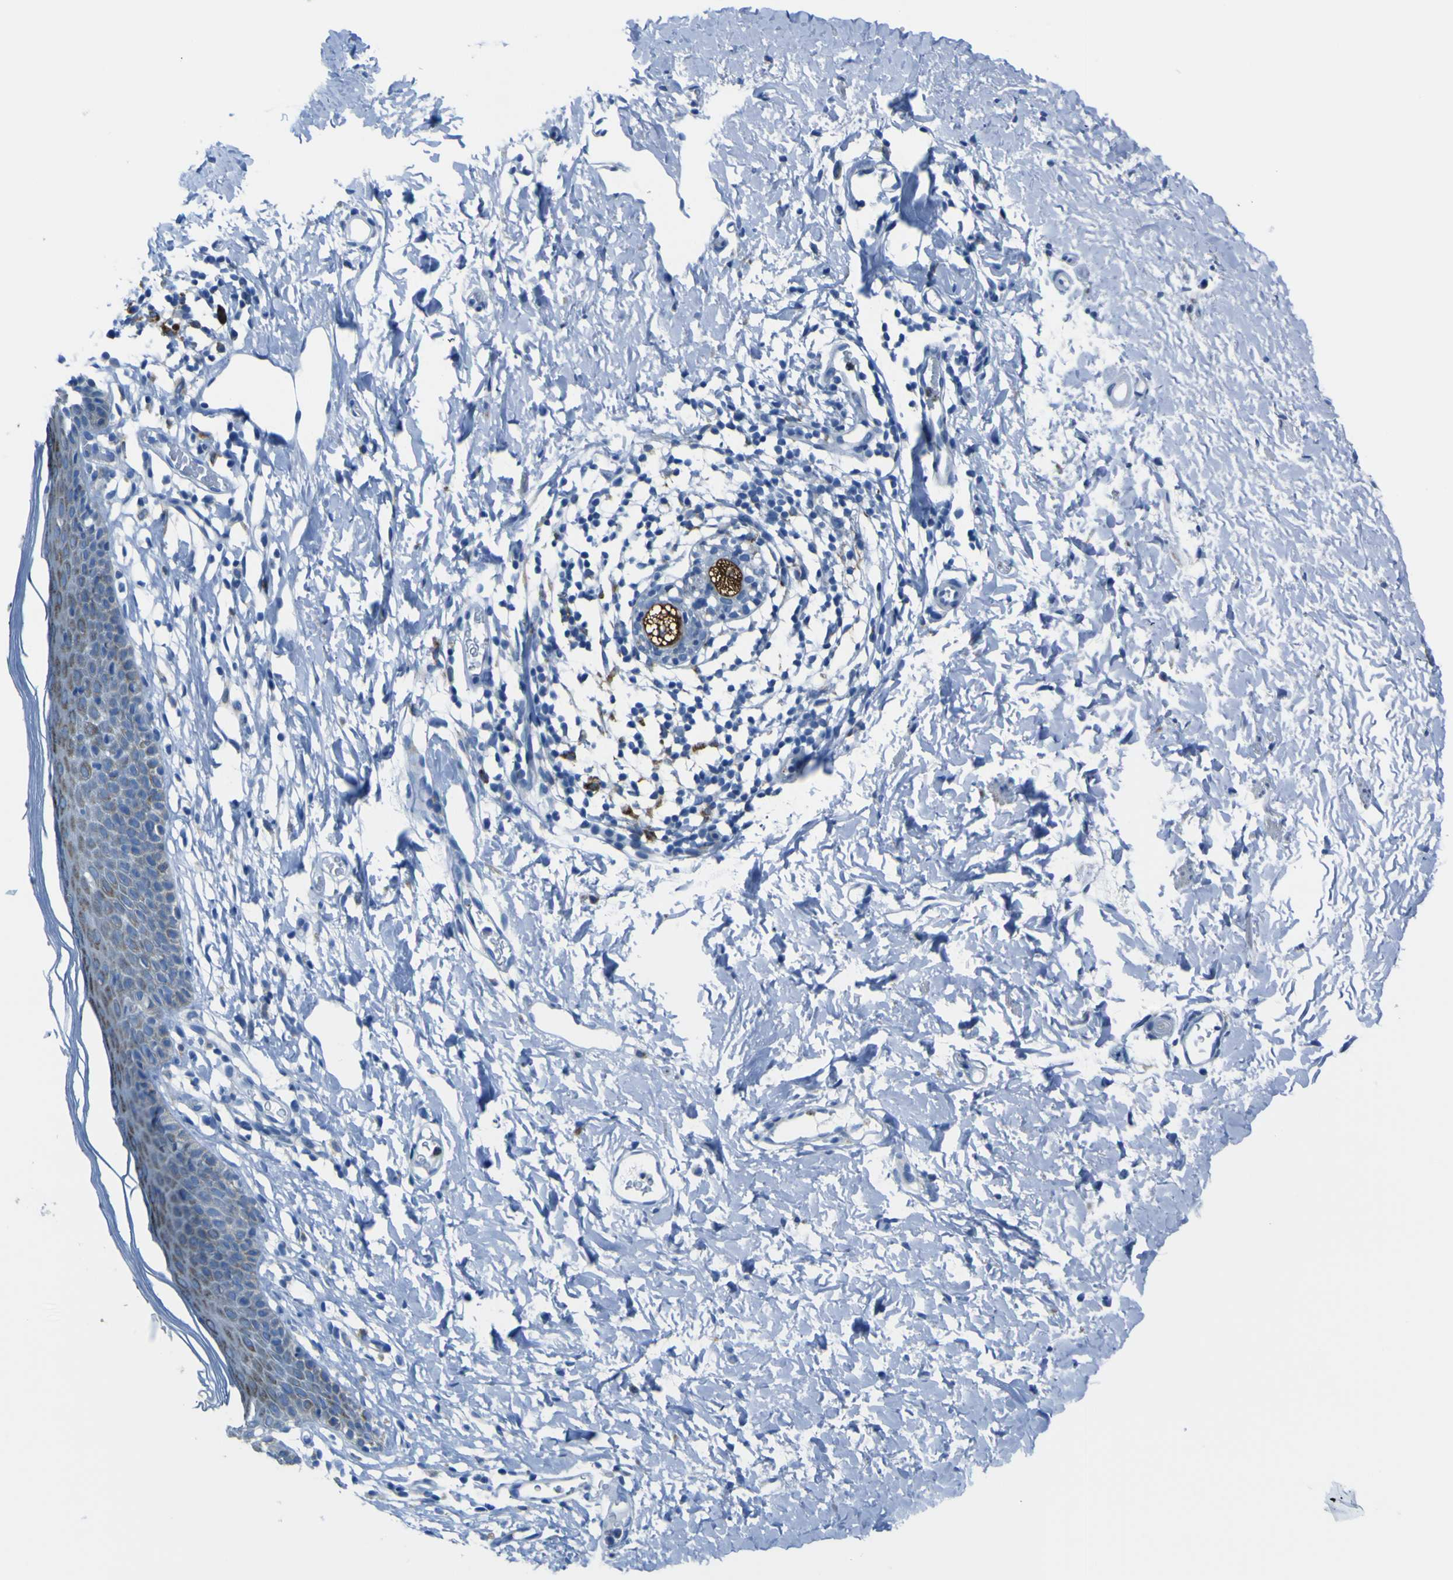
{"staining": {"intensity": "moderate", "quantity": "25%-75%", "location": "cytoplasmic/membranous"}, "tissue": "skin", "cell_type": "Epidermal cells", "image_type": "normal", "snomed": [{"axis": "morphology", "description": "Normal tissue, NOS"}, {"axis": "topography", "description": "Adipose tissue"}, {"axis": "topography", "description": "Vascular tissue"}, {"axis": "topography", "description": "Anal"}, {"axis": "topography", "description": "Peripheral nerve tissue"}], "caption": "This is an image of immunohistochemistry (IHC) staining of normal skin, which shows moderate staining in the cytoplasmic/membranous of epidermal cells.", "gene": "ACSL1", "patient": {"sex": "female", "age": 54}}